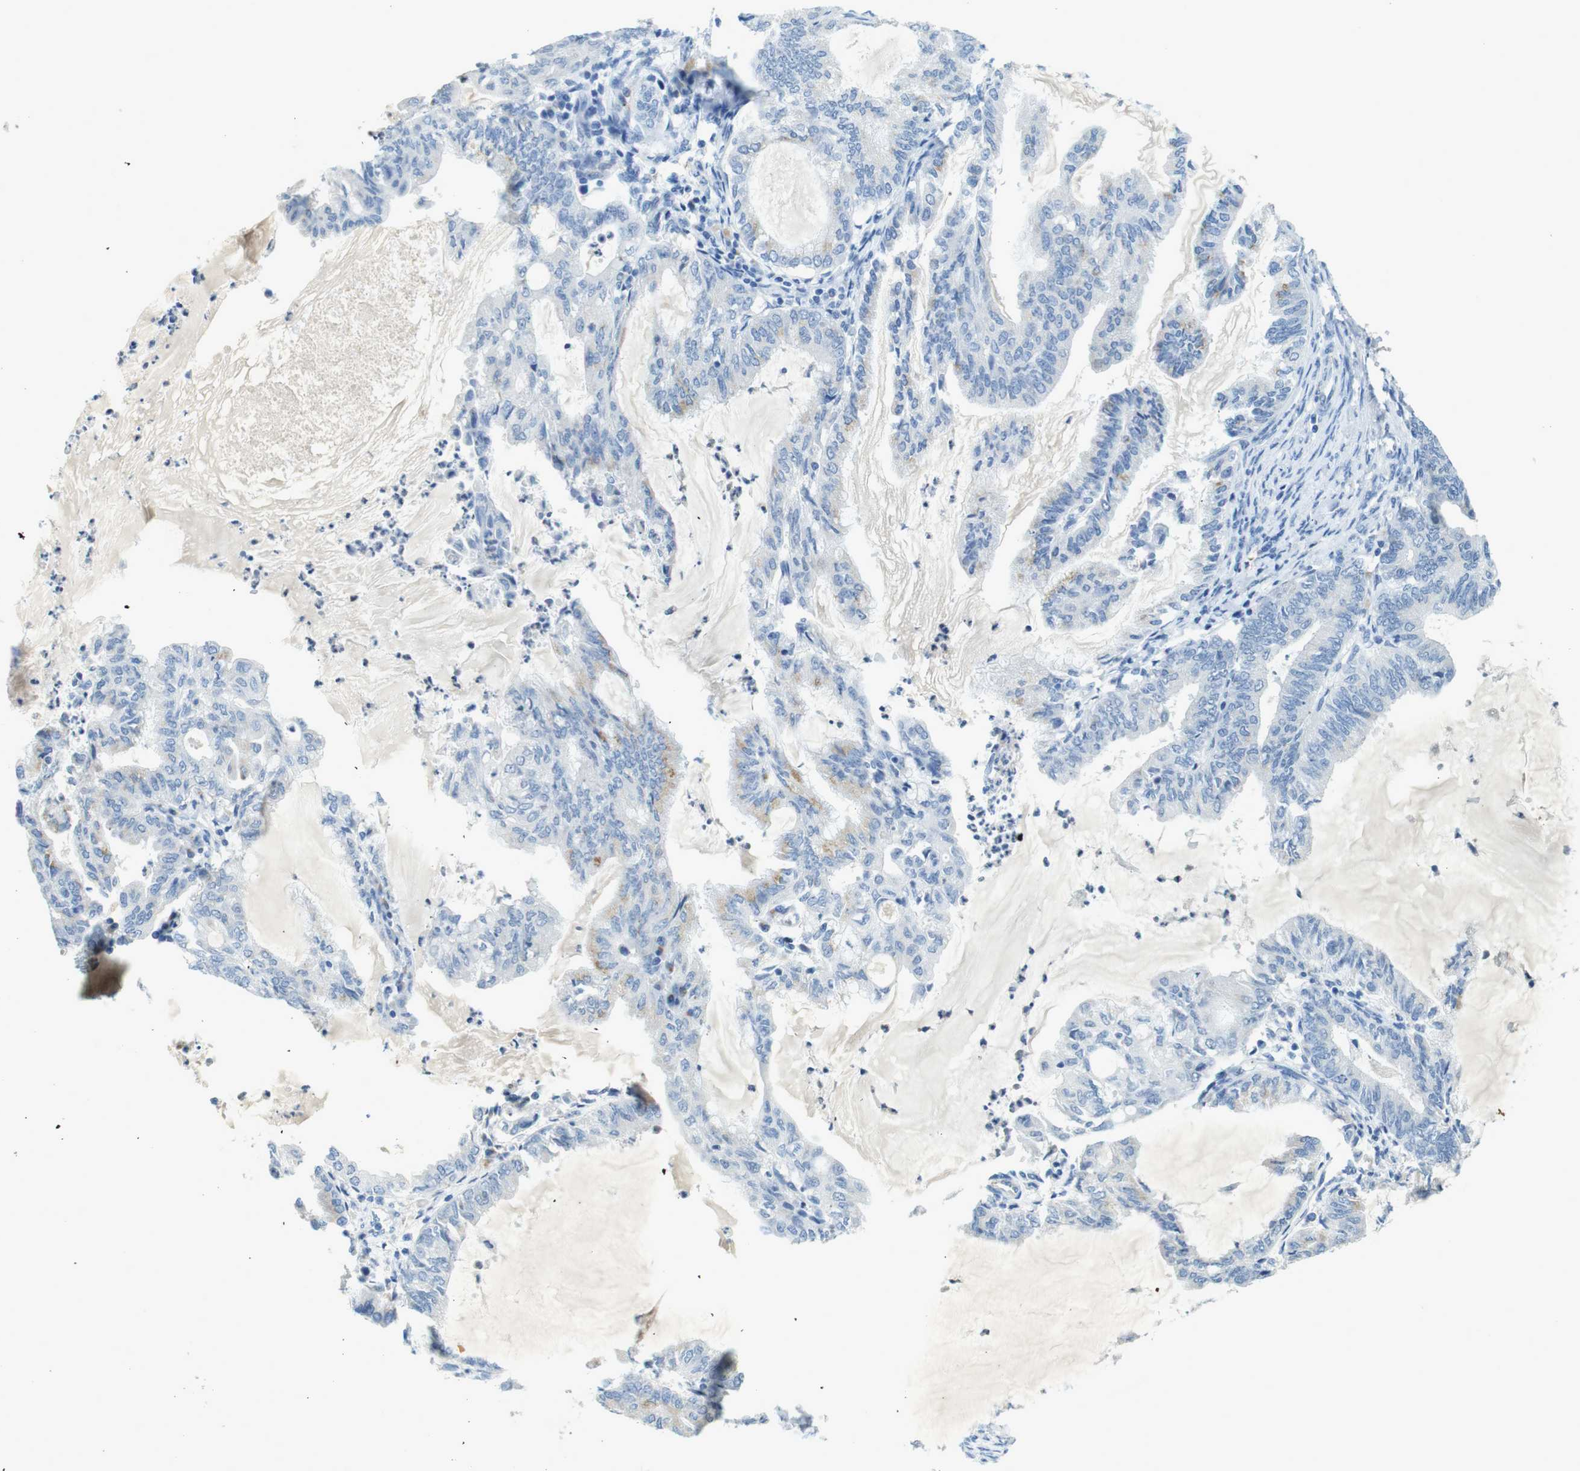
{"staining": {"intensity": "weak", "quantity": "<25%", "location": "cytoplasmic/membranous"}, "tissue": "endometrial cancer", "cell_type": "Tumor cells", "image_type": "cancer", "snomed": [{"axis": "morphology", "description": "Adenocarcinoma, NOS"}, {"axis": "topography", "description": "Endometrium"}], "caption": "This is an immunohistochemistry photomicrograph of endometrial cancer. There is no staining in tumor cells.", "gene": "CD320", "patient": {"sex": "female", "age": 86}}